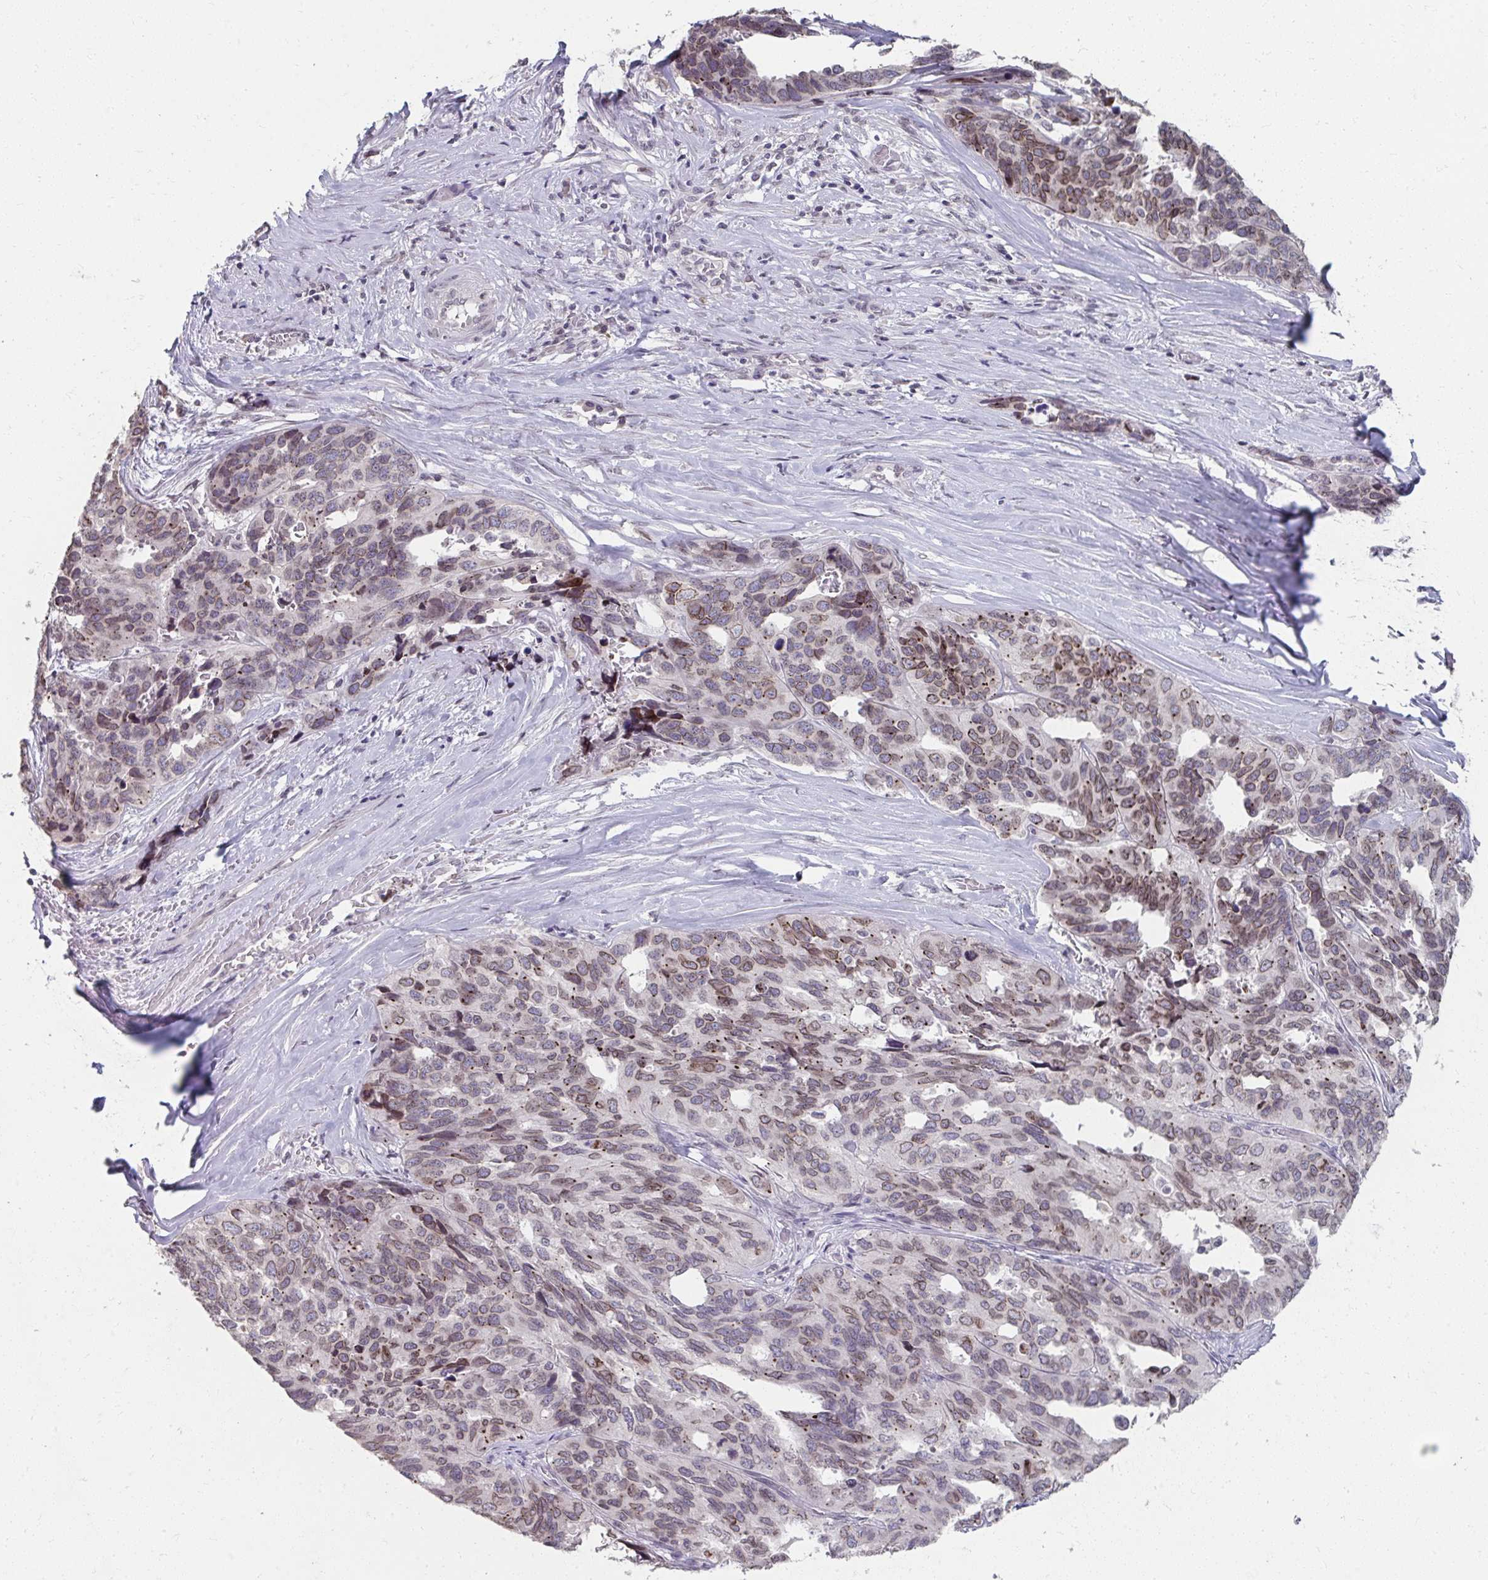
{"staining": {"intensity": "moderate", "quantity": "25%-75%", "location": "cytoplasmic/membranous,nuclear"}, "tissue": "ovarian cancer", "cell_type": "Tumor cells", "image_type": "cancer", "snomed": [{"axis": "morphology", "description": "Cystadenocarcinoma, serous, NOS"}, {"axis": "topography", "description": "Ovary"}], "caption": "The image shows immunohistochemical staining of ovarian cancer (serous cystadenocarcinoma). There is moderate cytoplasmic/membranous and nuclear staining is identified in approximately 25%-75% of tumor cells.", "gene": "NUP133", "patient": {"sex": "female", "age": 64}}